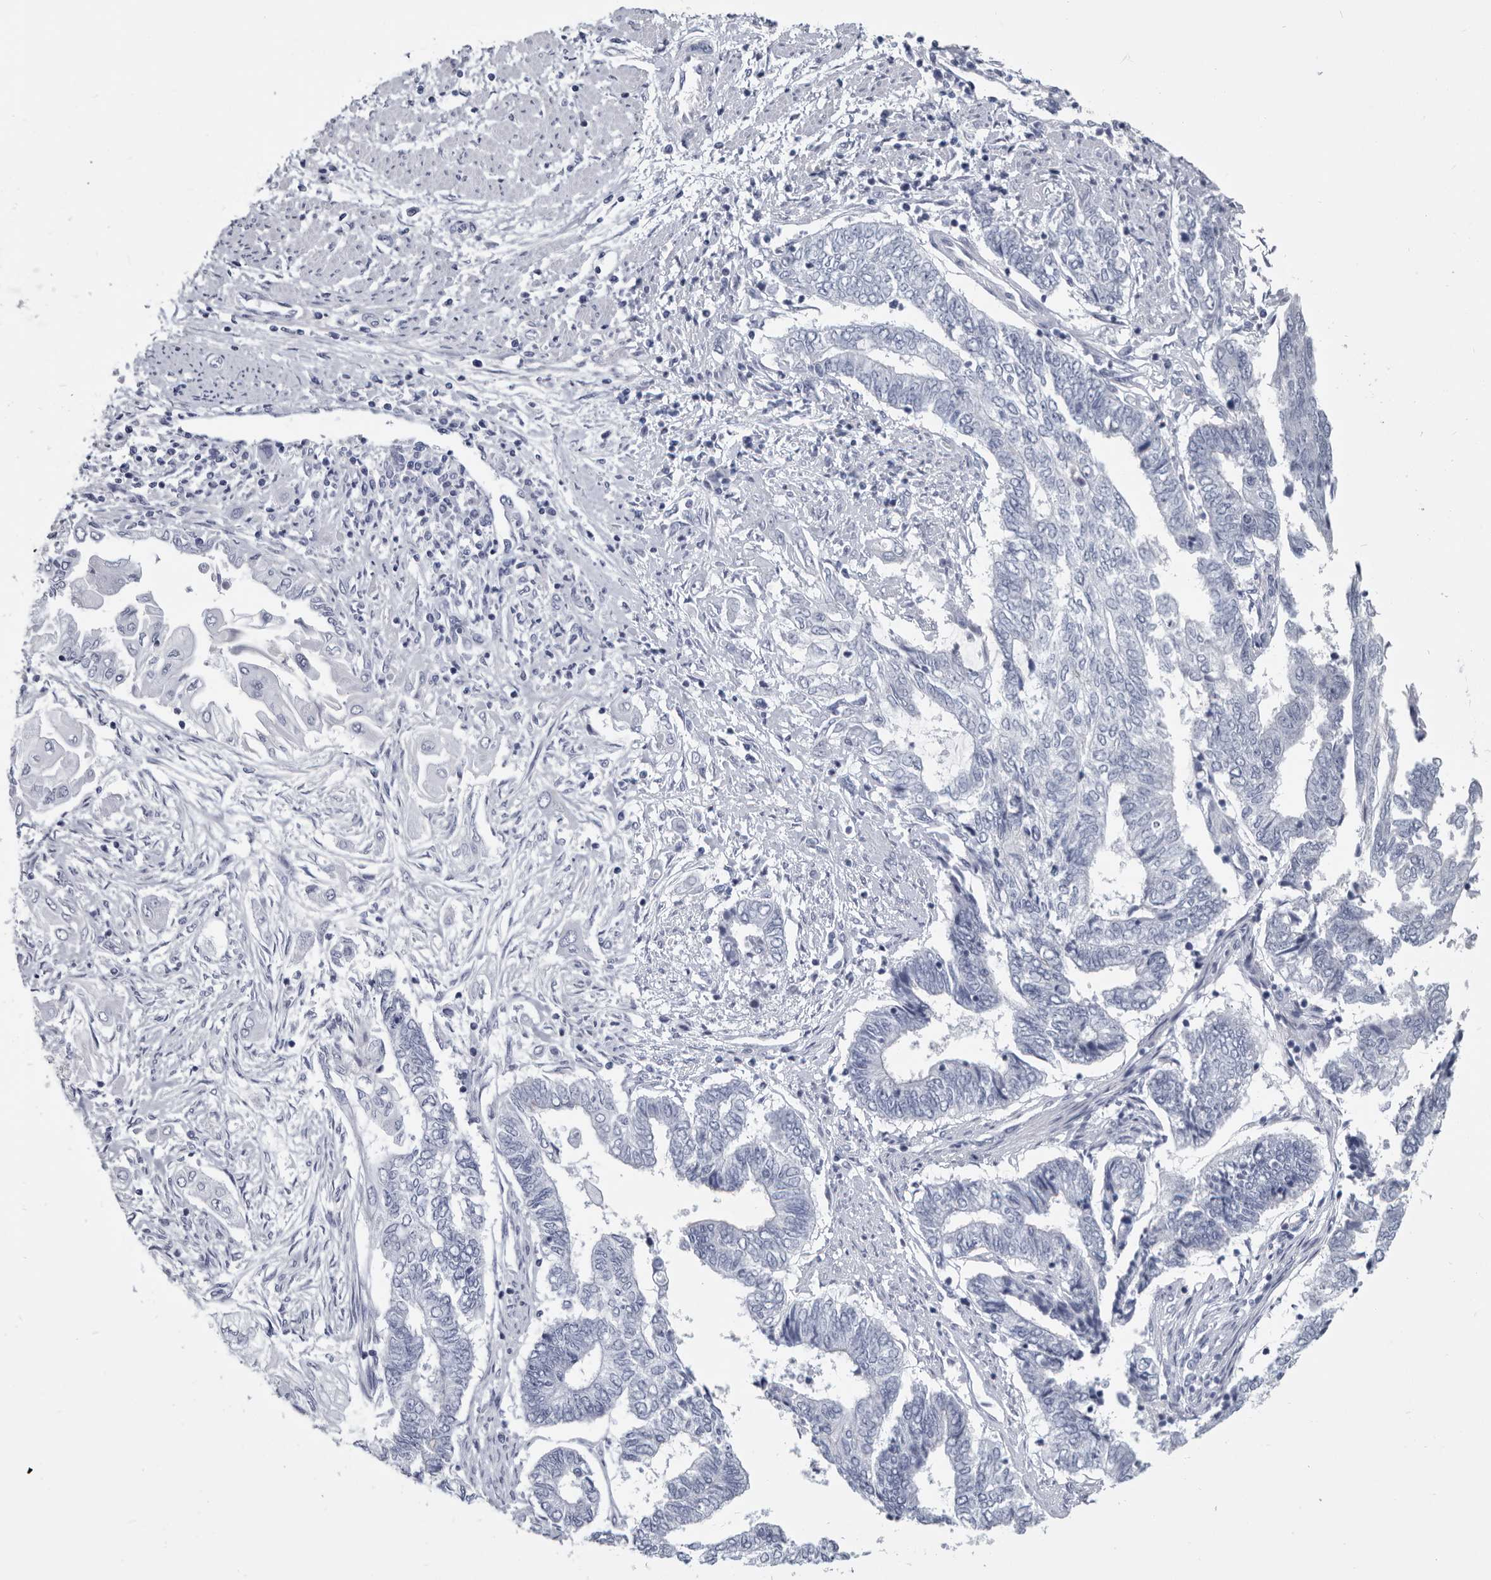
{"staining": {"intensity": "negative", "quantity": "none", "location": "none"}, "tissue": "endometrial cancer", "cell_type": "Tumor cells", "image_type": "cancer", "snomed": [{"axis": "morphology", "description": "Adenocarcinoma, NOS"}, {"axis": "topography", "description": "Uterus"}, {"axis": "topography", "description": "Endometrium"}], "caption": "Immunohistochemistry (IHC) of human endometrial cancer (adenocarcinoma) reveals no positivity in tumor cells.", "gene": "WRAP73", "patient": {"sex": "female", "age": 70}}